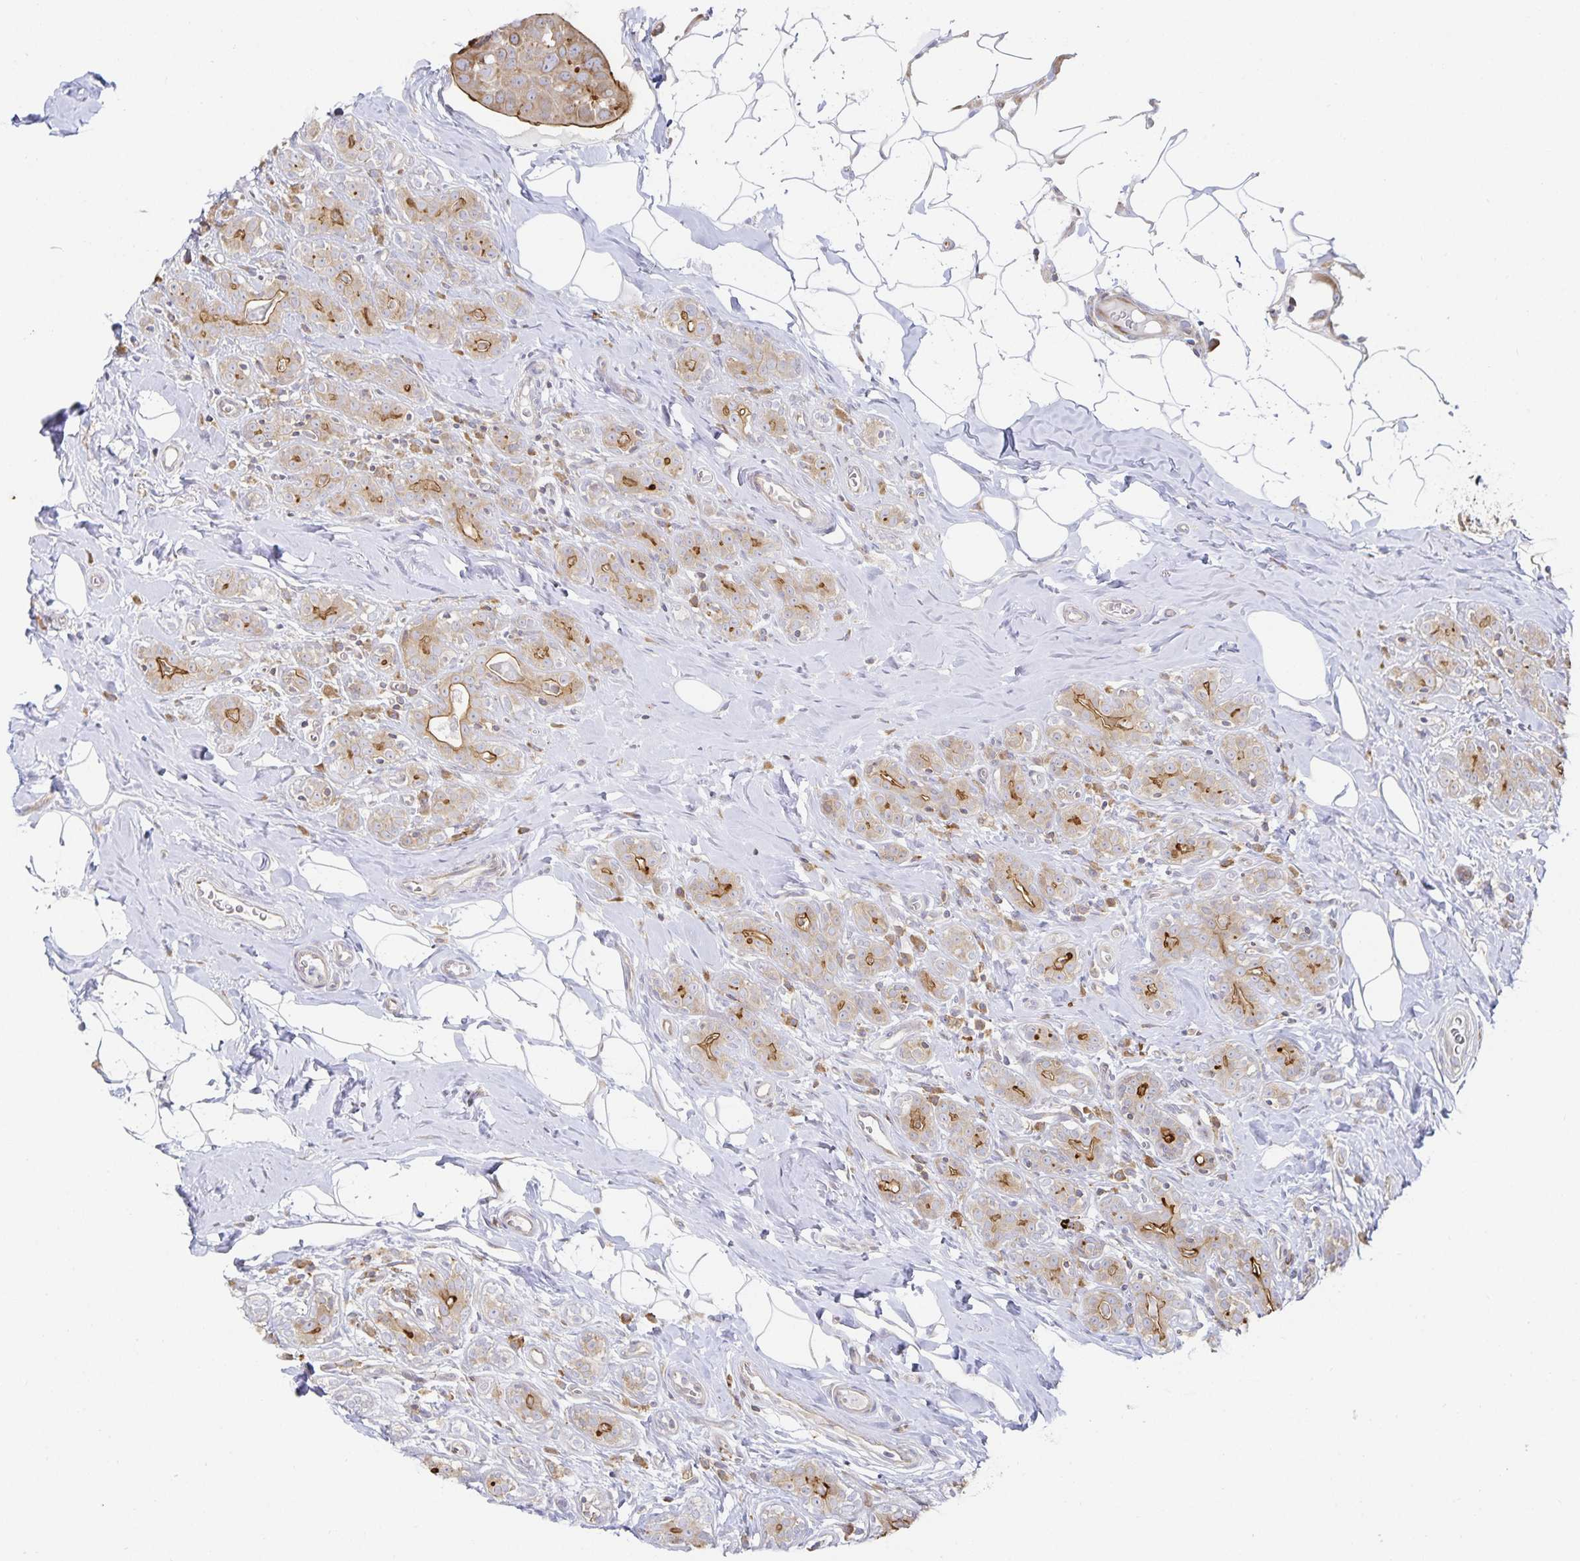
{"staining": {"intensity": "moderate", "quantity": "25%-75%", "location": "cytoplasmic/membranous"}, "tissue": "breast cancer", "cell_type": "Tumor cells", "image_type": "cancer", "snomed": [{"axis": "morphology", "description": "Duct carcinoma"}, {"axis": "topography", "description": "Breast"}], "caption": "About 25%-75% of tumor cells in breast invasive ductal carcinoma show moderate cytoplasmic/membranous protein positivity as visualized by brown immunohistochemical staining.", "gene": "NOMO1", "patient": {"sex": "female", "age": 43}}